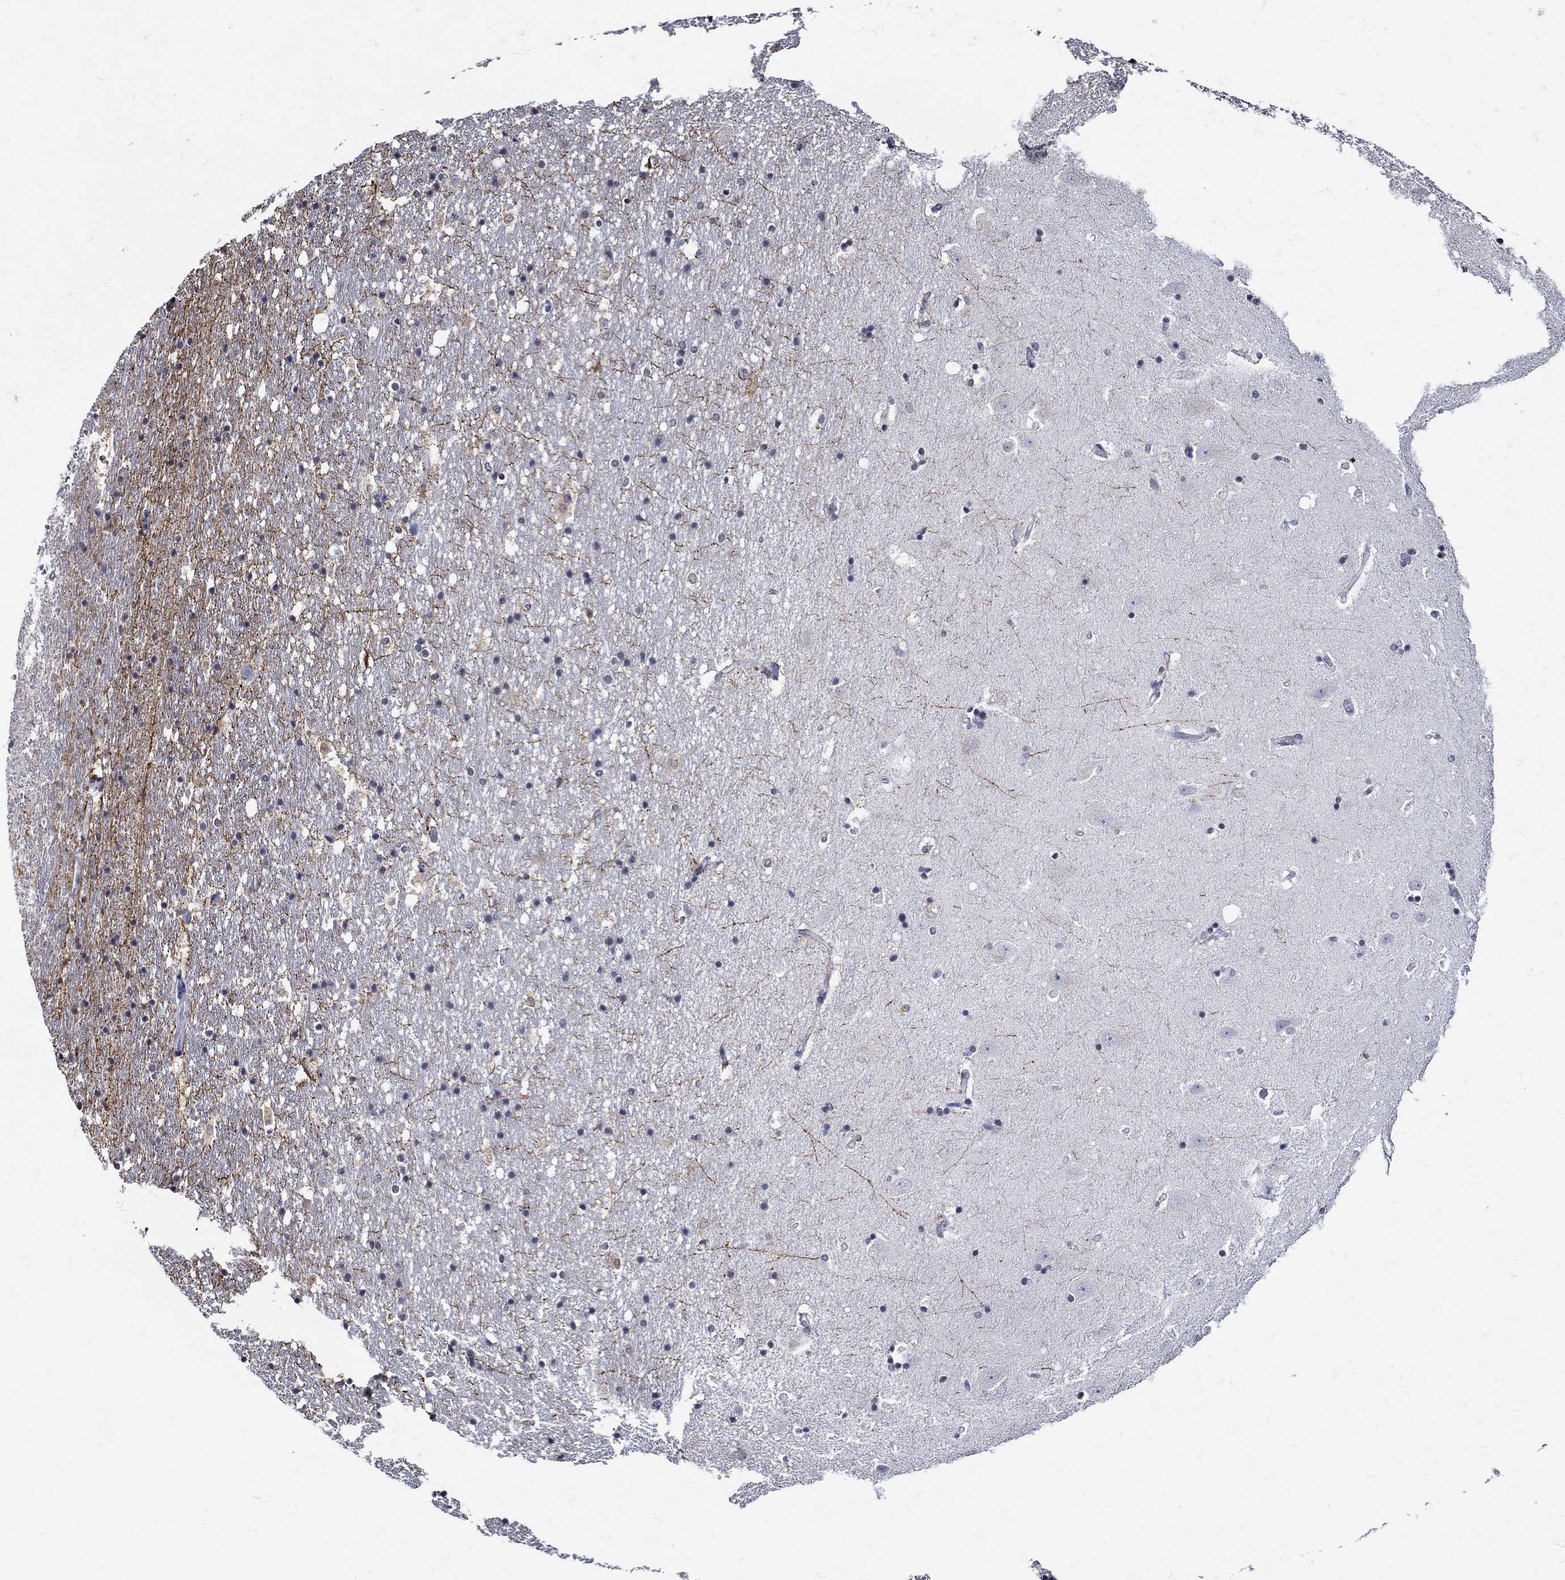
{"staining": {"intensity": "weak", "quantity": "<25%", "location": "nuclear"}, "tissue": "hippocampus", "cell_type": "Glial cells", "image_type": "normal", "snomed": [{"axis": "morphology", "description": "Normal tissue, NOS"}, {"axis": "topography", "description": "Hippocampus"}], "caption": "The micrograph reveals no significant staining in glial cells of hippocampus.", "gene": "KCNN3", "patient": {"sex": "male", "age": 49}}